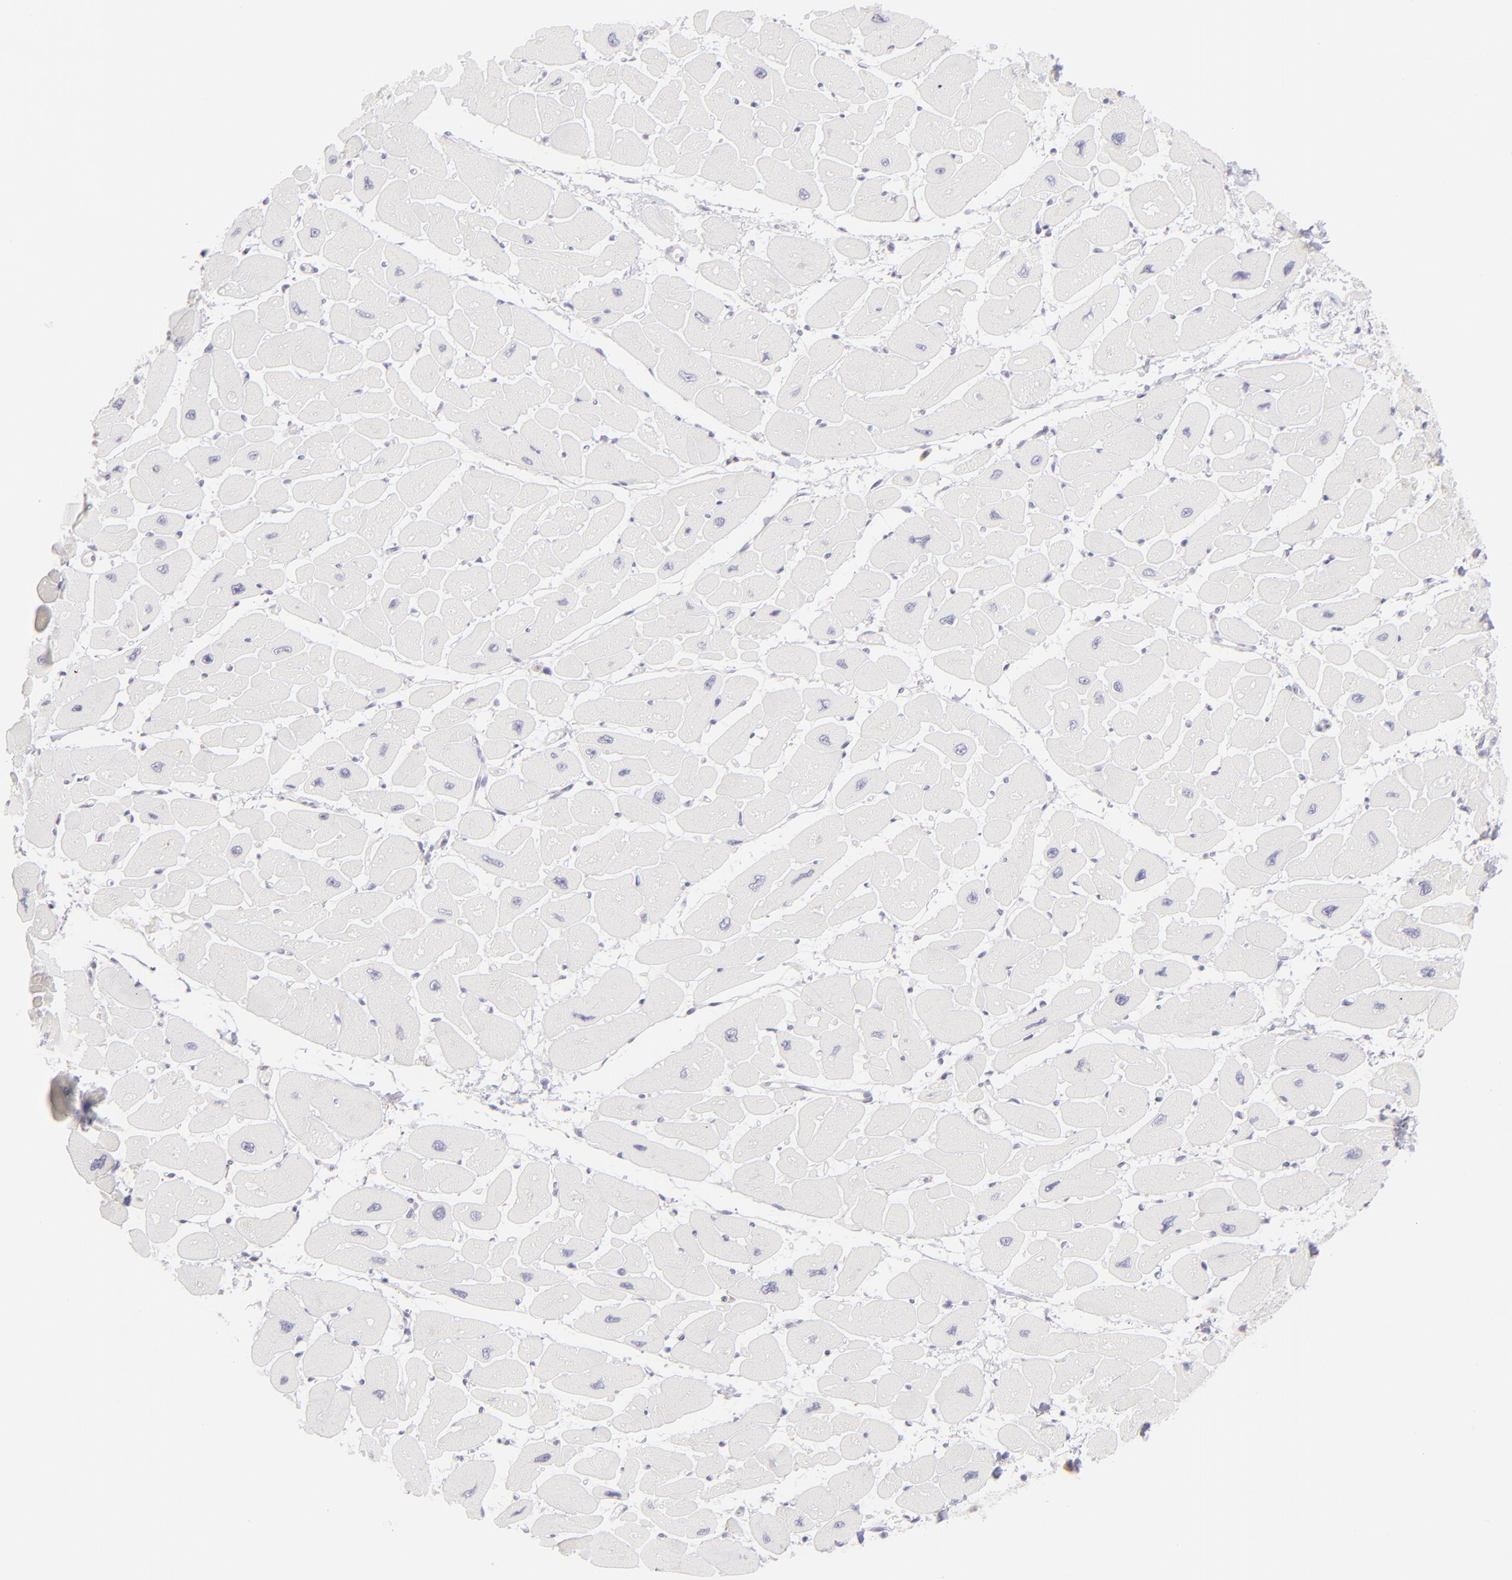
{"staining": {"intensity": "negative", "quantity": "none", "location": "none"}, "tissue": "heart muscle", "cell_type": "Cardiomyocytes", "image_type": "normal", "snomed": [{"axis": "morphology", "description": "Normal tissue, NOS"}, {"axis": "topography", "description": "Heart"}], "caption": "High power microscopy histopathology image of an IHC photomicrograph of unremarkable heart muscle, revealing no significant expression in cardiomyocytes.", "gene": "CLDN4", "patient": {"sex": "female", "age": 54}}